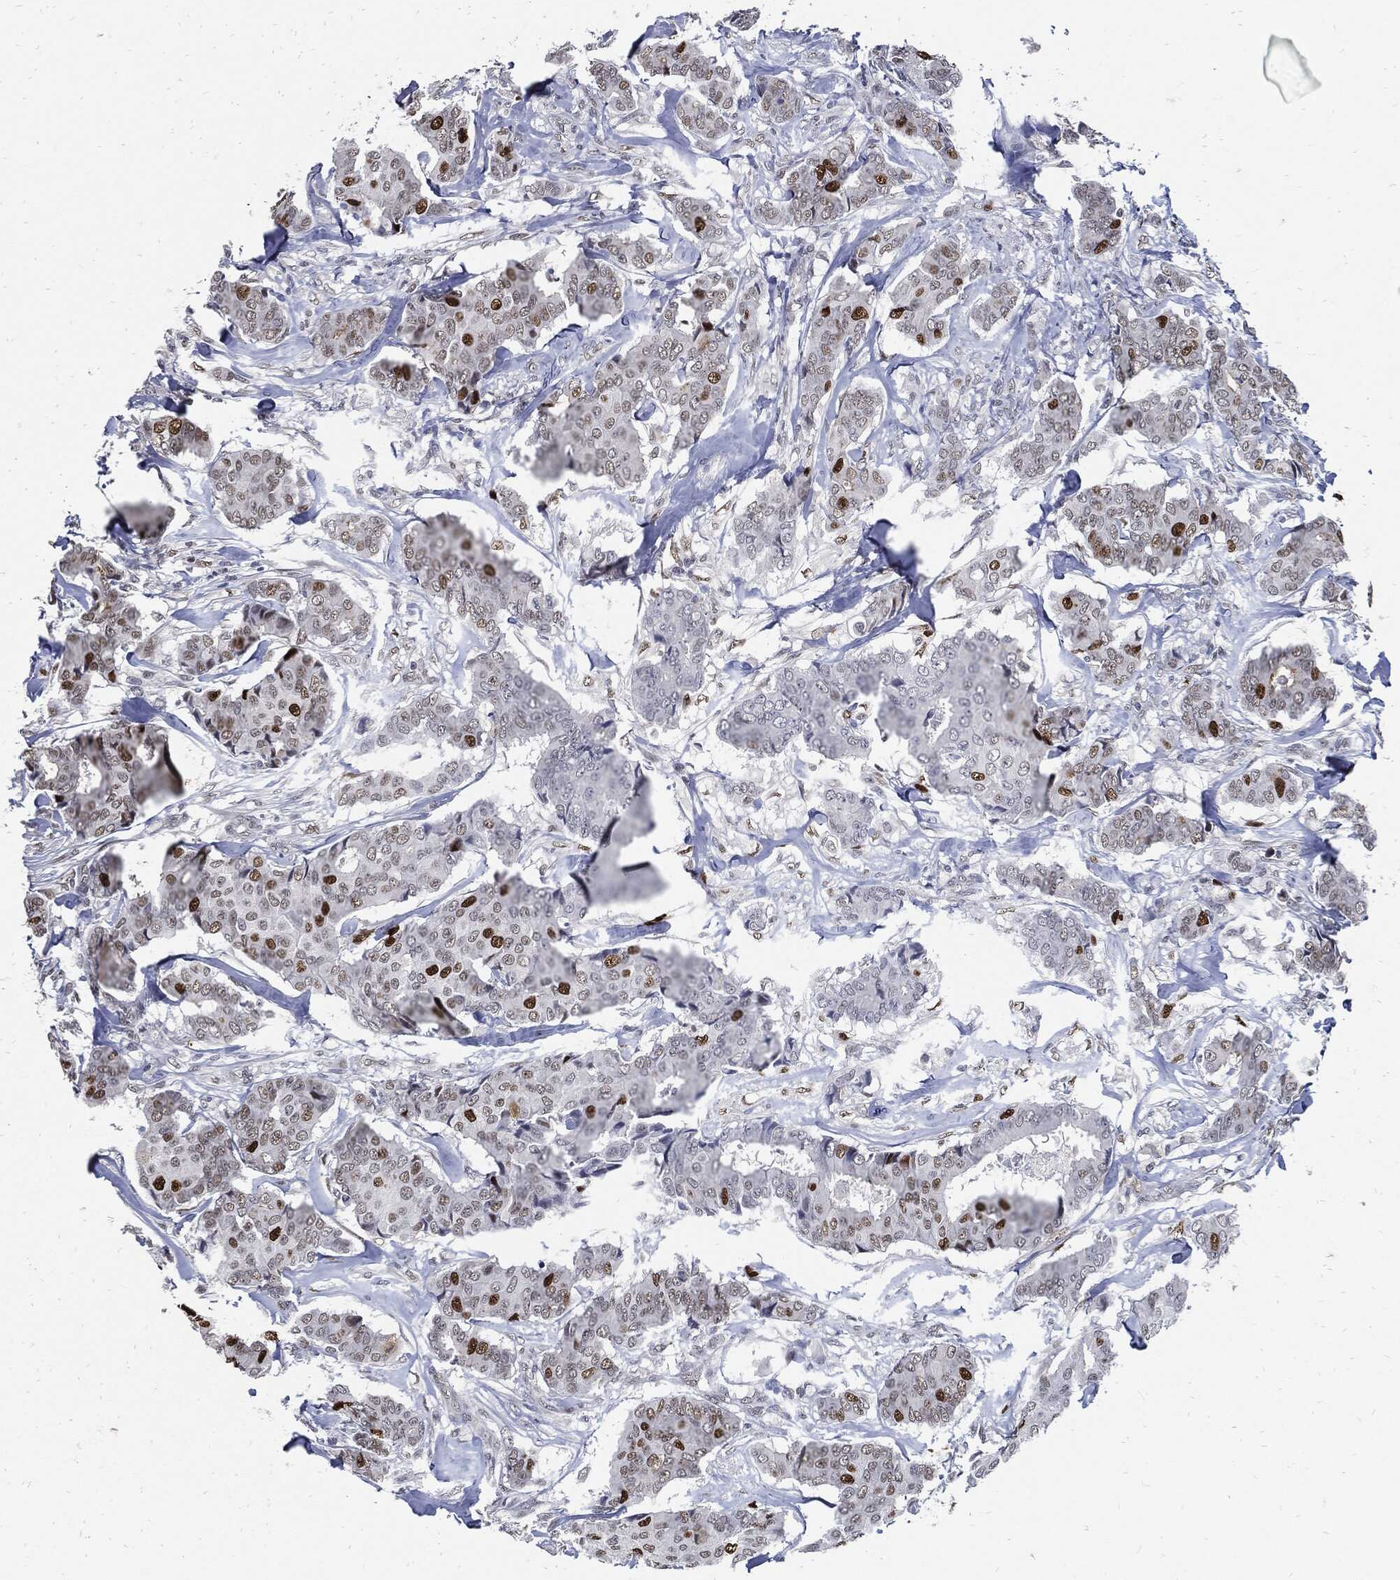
{"staining": {"intensity": "strong", "quantity": "<25%", "location": "nuclear"}, "tissue": "breast cancer", "cell_type": "Tumor cells", "image_type": "cancer", "snomed": [{"axis": "morphology", "description": "Duct carcinoma"}, {"axis": "topography", "description": "Breast"}], "caption": "This is a histology image of IHC staining of breast cancer (intraductal carcinoma), which shows strong expression in the nuclear of tumor cells.", "gene": "NBN", "patient": {"sex": "female", "age": 75}}